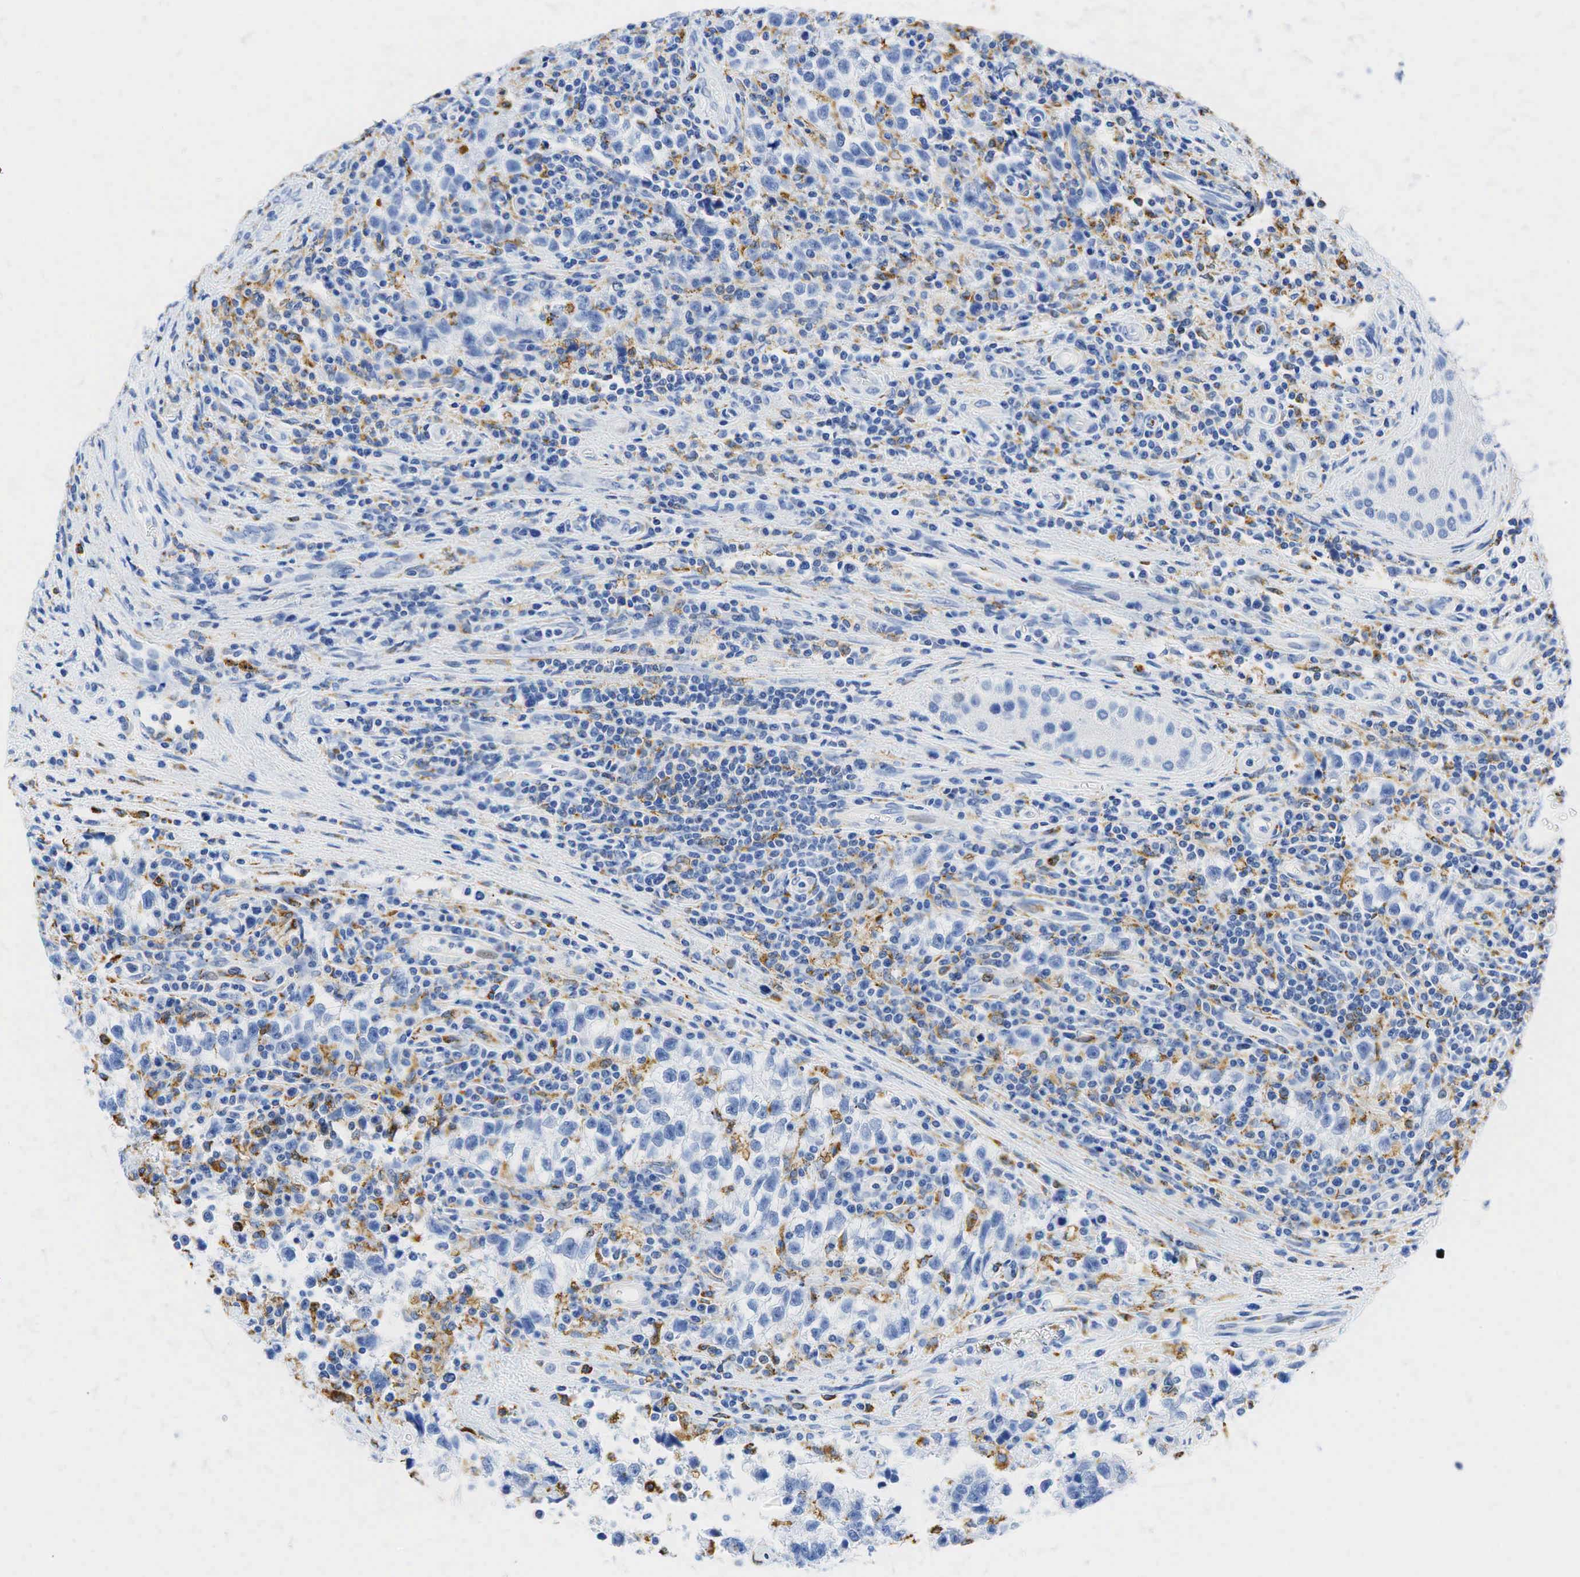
{"staining": {"intensity": "negative", "quantity": "none", "location": "none"}, "tissue": "testis cancer", "cell_type": "Tumor cells", "image_type": "cancer", "snomed": [{"axis": "morphology", "description": "Seminoma, NOS"}, {"axis": "topography", "description": "Testis"}], "caption": "Protein analysis of testis cancer (seminoma) displays no significant expression in tumor cells.", "gene": "CD68", "patient": {"sex": "male", "age": 38}}